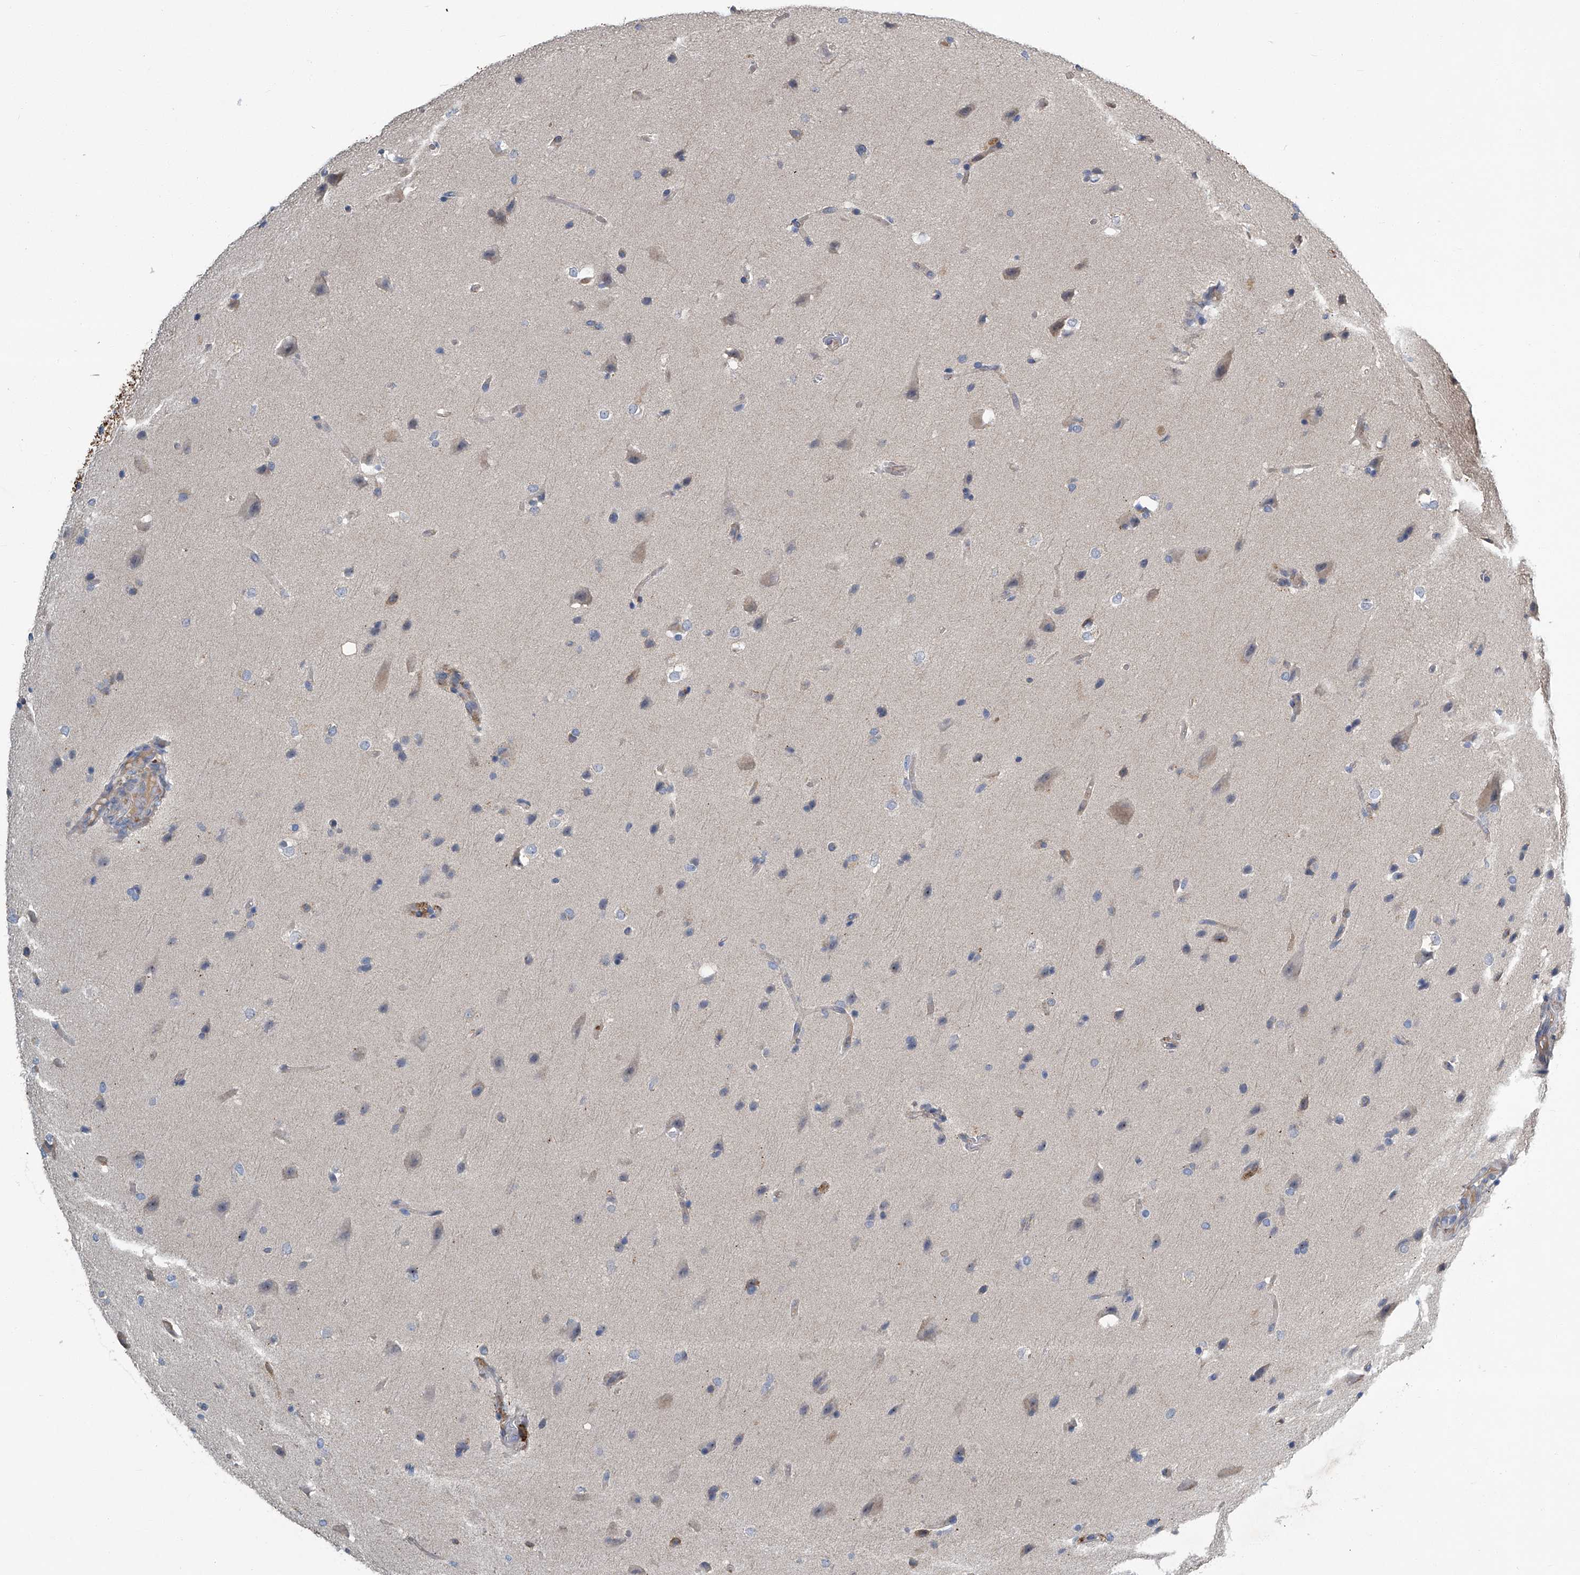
{"staining": {"intensity": "negative", "quantity": "none", "location": "none"}, "tissue": "glioma", "cell_type": "Tumor cells", "image_type": "cancer", "snomed": [{"axis": "morphology", "description": "Glioma, malignant, Low grade"}, {"axis": "topography", "description": "Brain"}], "caption": "This is an IHC micrograph of malignant low-grade glioma. There is no positivity in tumor cells.", "gene": "FAM167A", "patient": {"sex": "female", "age": 37}}